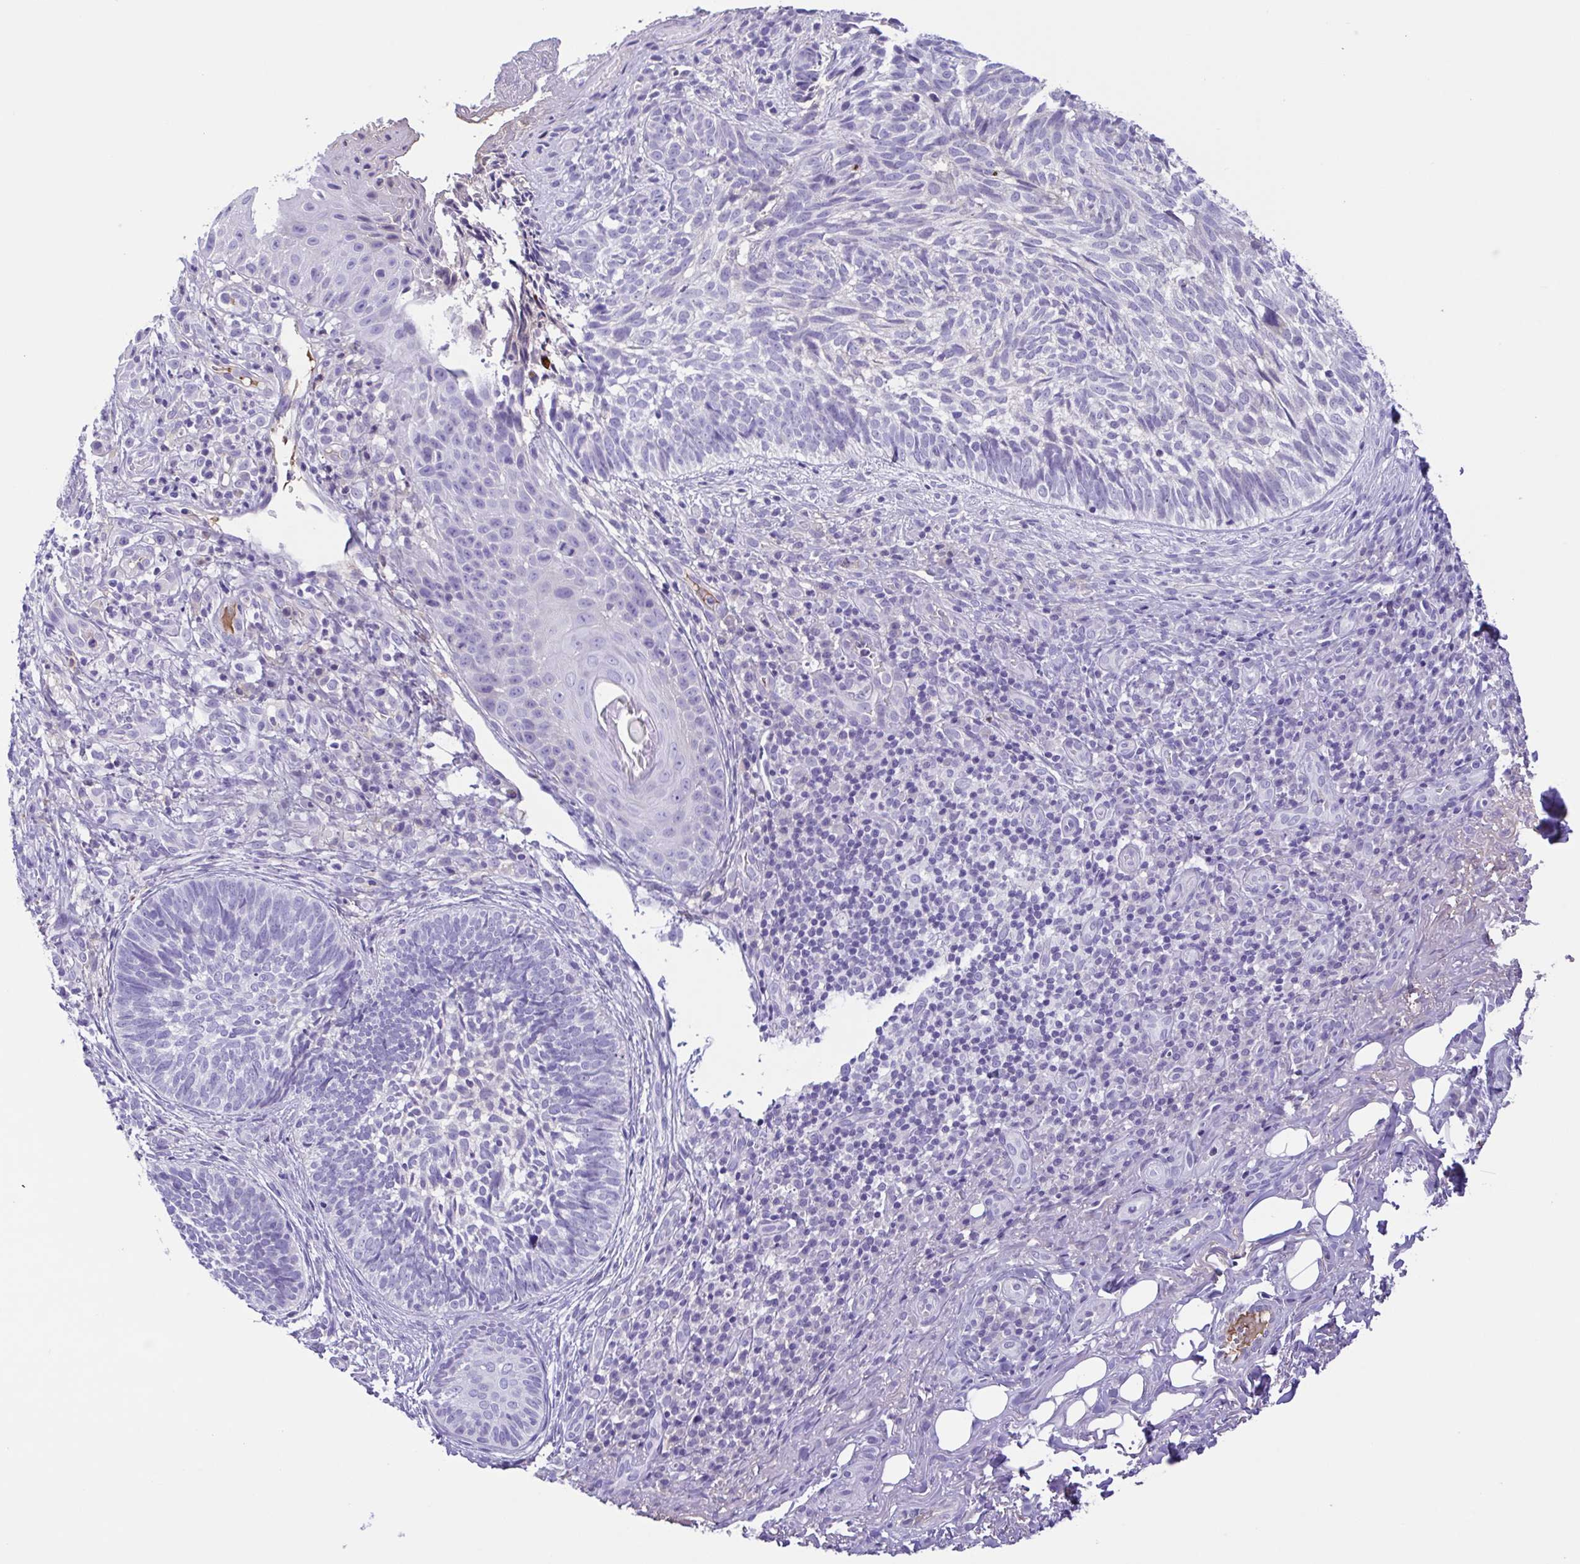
{"staining": {"intensity": "negative", "quantity": "none", "location": "none"}, "tissue": "skin cancer", "cell_type": "Tumor cells", "image_type": "cancer", "snomed": [{"axis": "morphology", "description": "Basal cell carcinoma"}, {"axis": "topography", "description": "Skin"}], "caption": "High power microscopy micrograph of an IHC histopathology image of skin cancer (basal cell carcinoma), revealing no significant staining in tumor cells.", "gene": "IGFL1", "patient": {"sex": "male", "age": 65}}